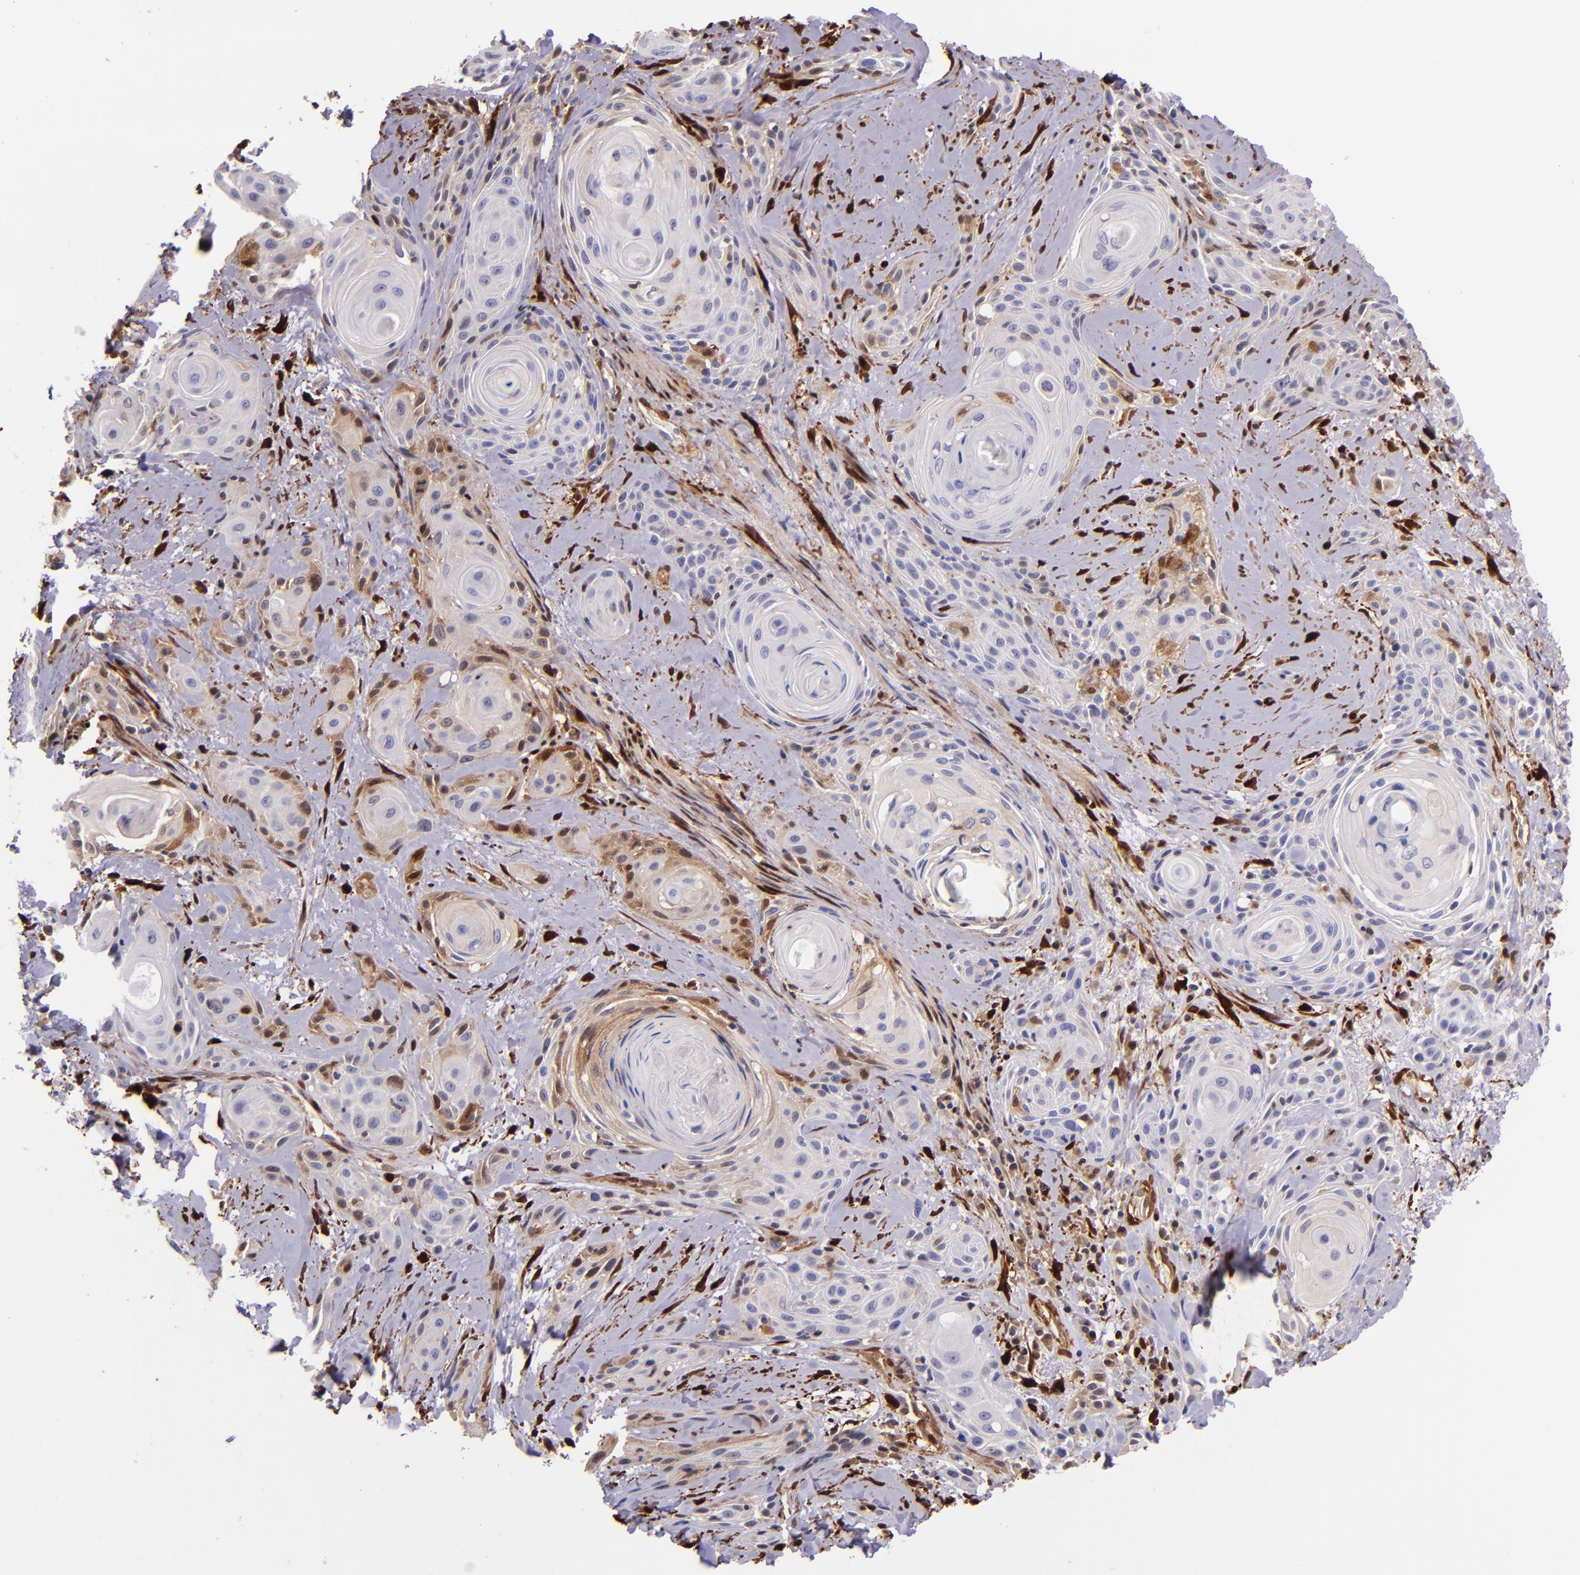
{"staining": {"intensity": "moderate", "quantity": "25%-75%", "location": "cytoplasmic/membranous,nuclear"}, "tissue": "skin cancer", "cell_type": "Tumor cells", "image_type": "cancer", "snomed": [{"axis": "morphology", "description": "Squamous cell carcinoma, NOS"}, {"axis": "topography", "description": "Skin"}, {"axis": "topography", "description": "Anal"}], "caption": "Protein positivity by immunohistochemistry (IHC) demonstrates moderate cytoplasmic/membranous and nuclear staining in approximately 25%-75% of tumor cells in skin squamous cell carcinoma. (Brightfield microscopy of DAB IHC at high magnification).", "gene": "LGALS1", "patient": {"sex": "male", "age": 64}}